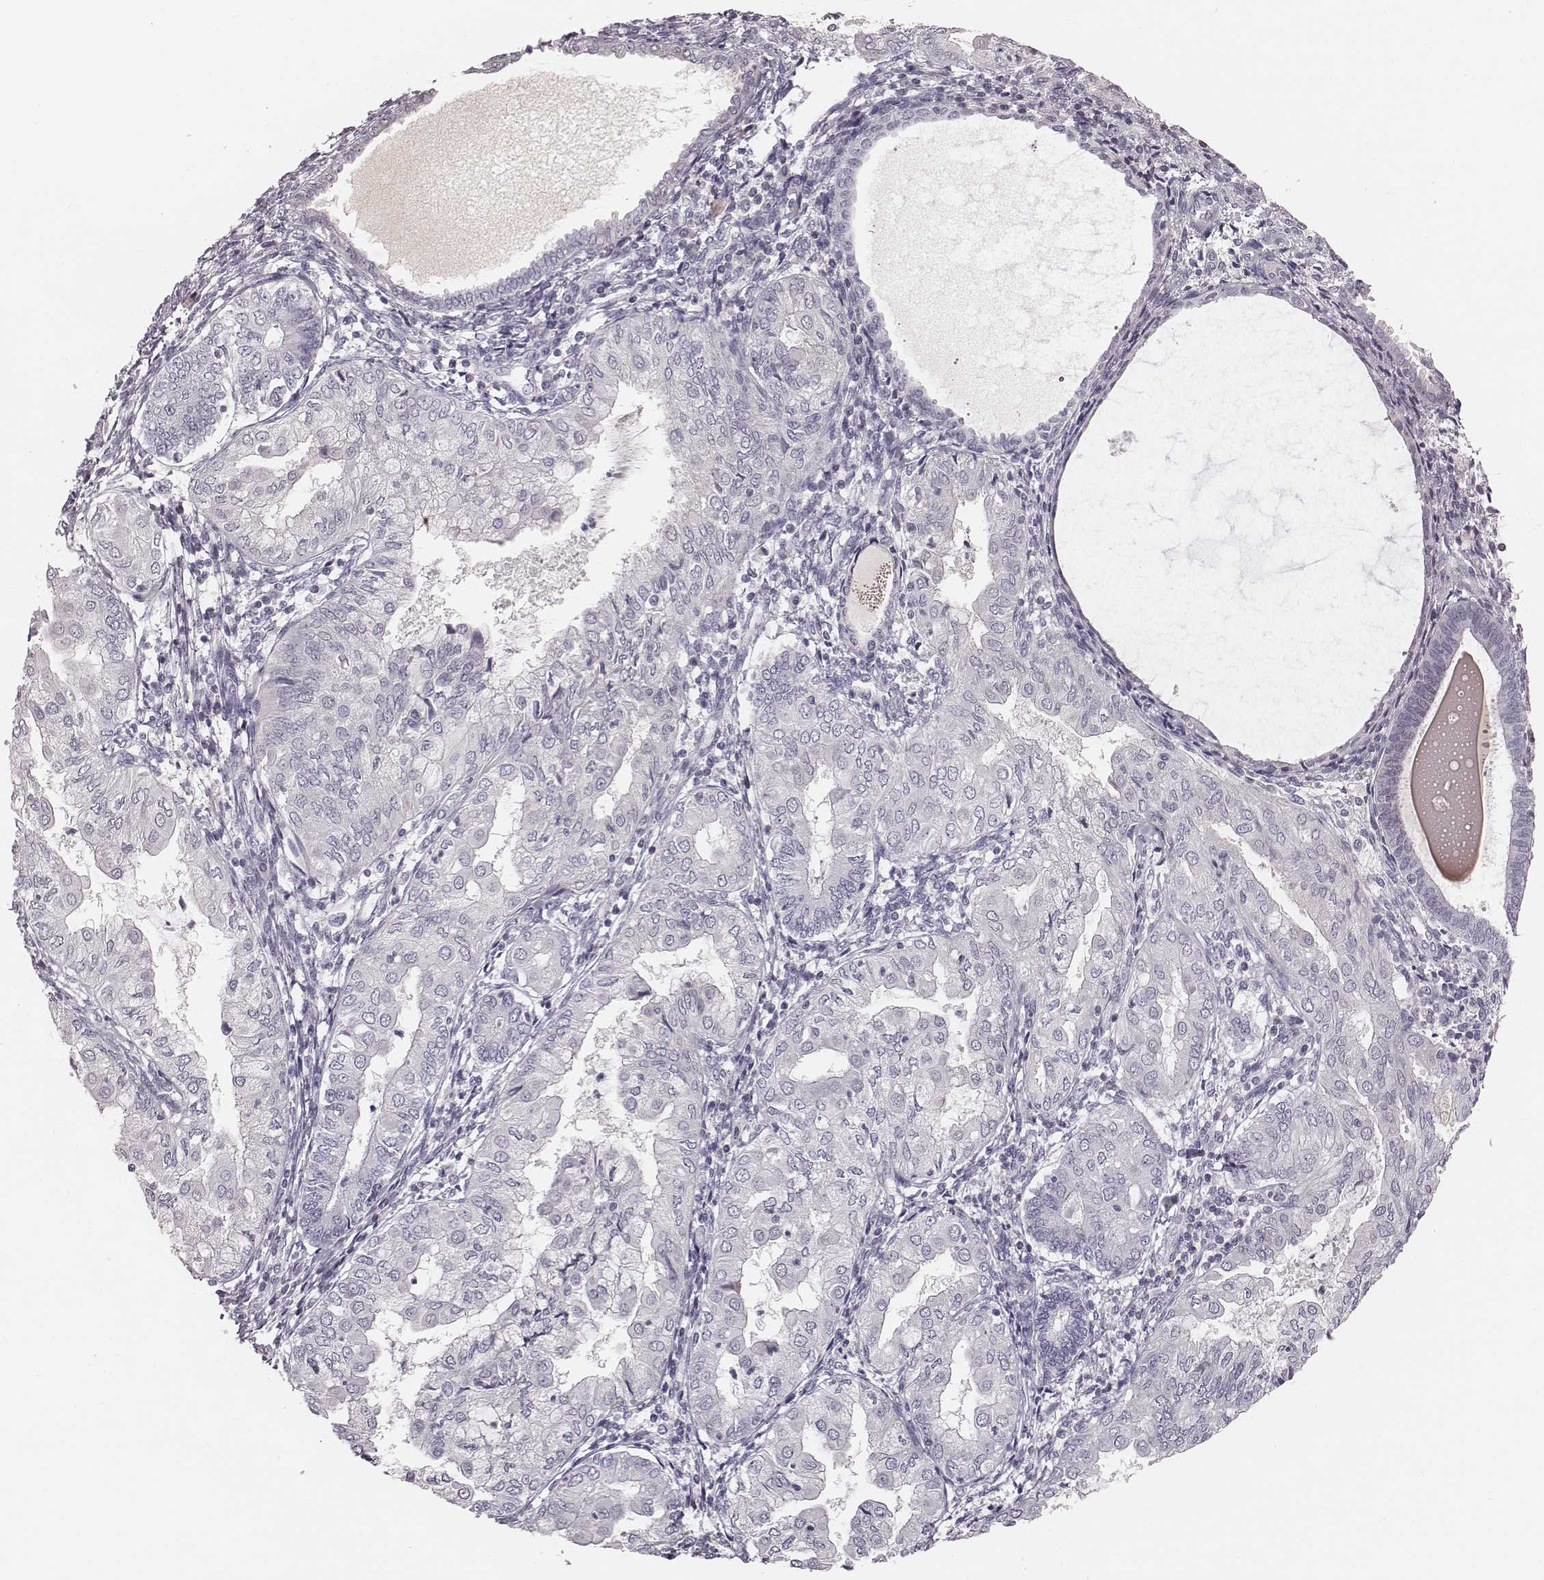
{"staining": {"intensity": "negative", "quantity": "none", "location": "none"}, "tissue": "endometrial cancer", "cell_type": "Tumor cells", "image_type": "cancer", "snomed": [{"axis": "morphology", "description": "Adenocarcinoma, NOS"}, {"axis": "topography", "description": "Endometrium"}], "caption": "A micrograph of human adenocarcinoma (endometrial) is negative for staining in tumor cells.", "gene": "S100Z", "patient": {"sex": "female", "age": 68}}